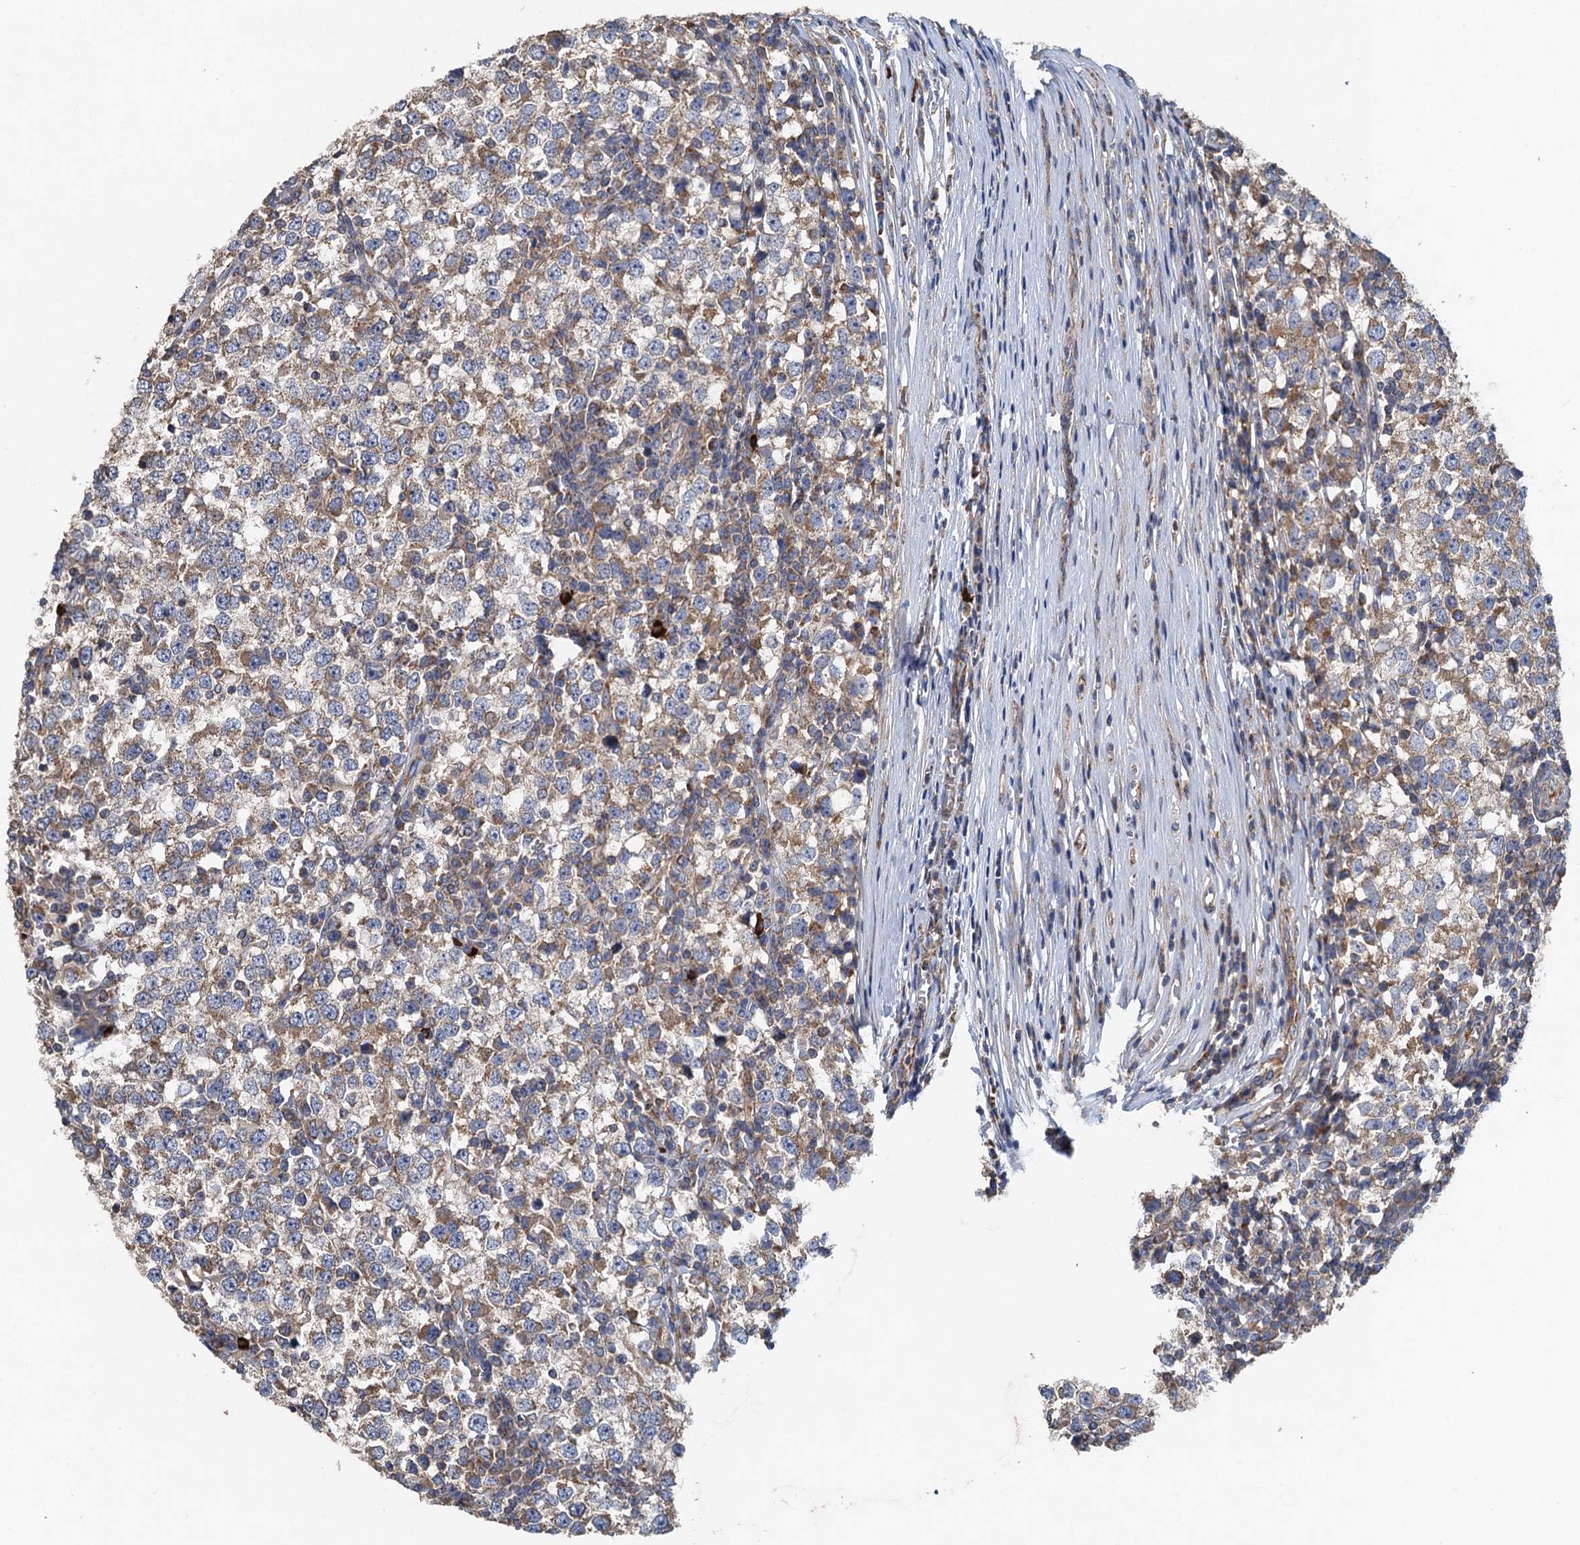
{"staining": {"intensity": "weak", "quantity": ">75%", "location": "cytoplasmic/membranous"}, "tissue": "testis cancer", "cell_type": "Tumor cells", "image_type": "cancer", "snomed": [{"axis": "morphology", "description": "Seminoma, NOS"}, {"axis": "topography", "description": "Testis"}], "caption": "Brown immunohistochemical staining in human seminoma (testis) reveals weak cytoplasmic/membranous staining in about >75% of tumor cells.", "gene": "BCS1L", "patient": {"sex": "male", "age": 65}}